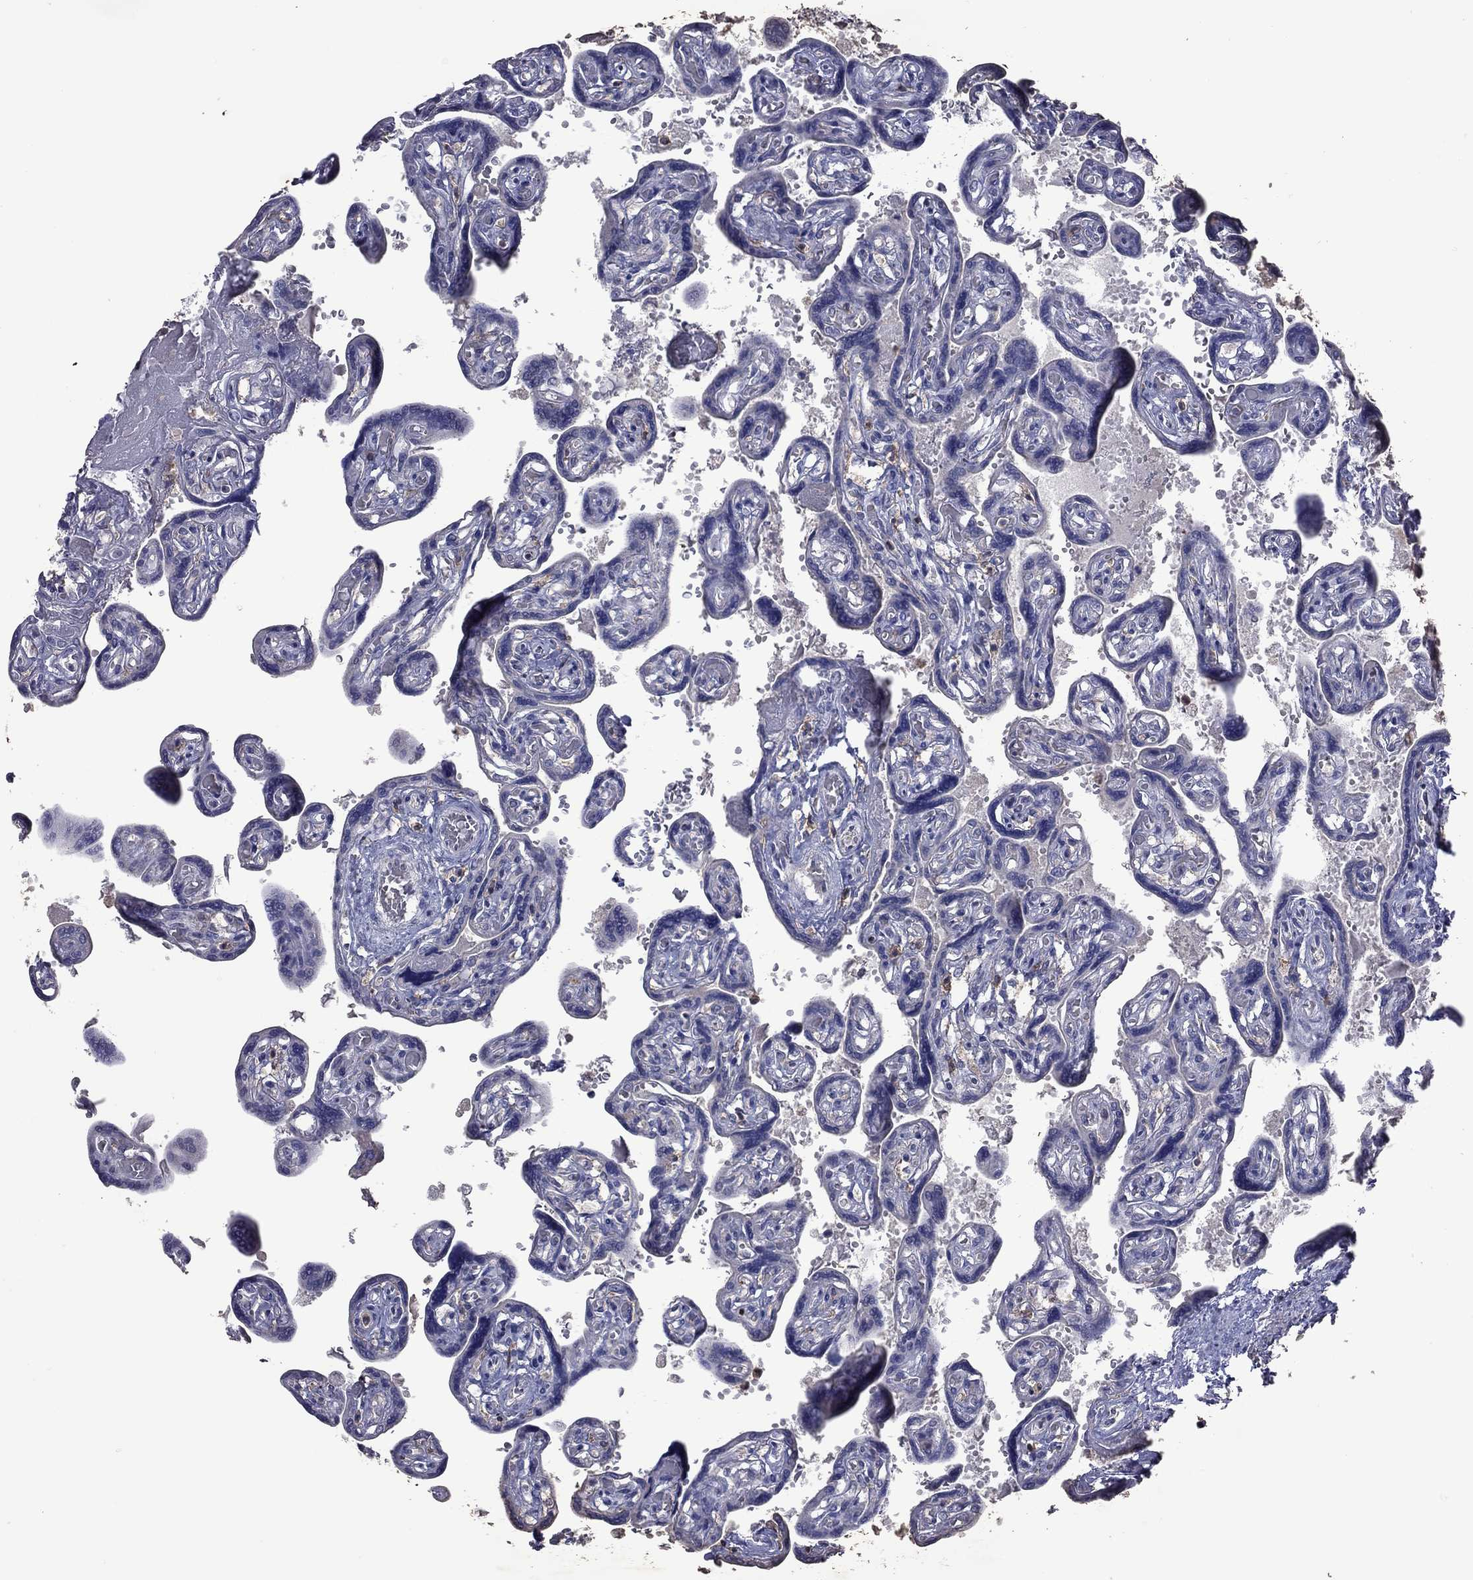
{"staining": {"intensity": "negative", "quantity": "none", "location": "none"}, "tissue": "placenta", "cell_type": "Decidual cells", "image_type": "normal", "snomed": [{"axis": "morphology", "description": "Normal tissue, NOS"}, {"axis": "topography", "description": "Placenta"}], "caption": "Decidual cells show no significant positivity in unremarkable placenta. The staining was performed using DAB to visualize the protein expression in brown, while the nuclei were stained in blue with hematoxylin (Magnification: 20x).", "gene": "ENSG00000288520", "patient": {"sex": "female", "age": 32}}